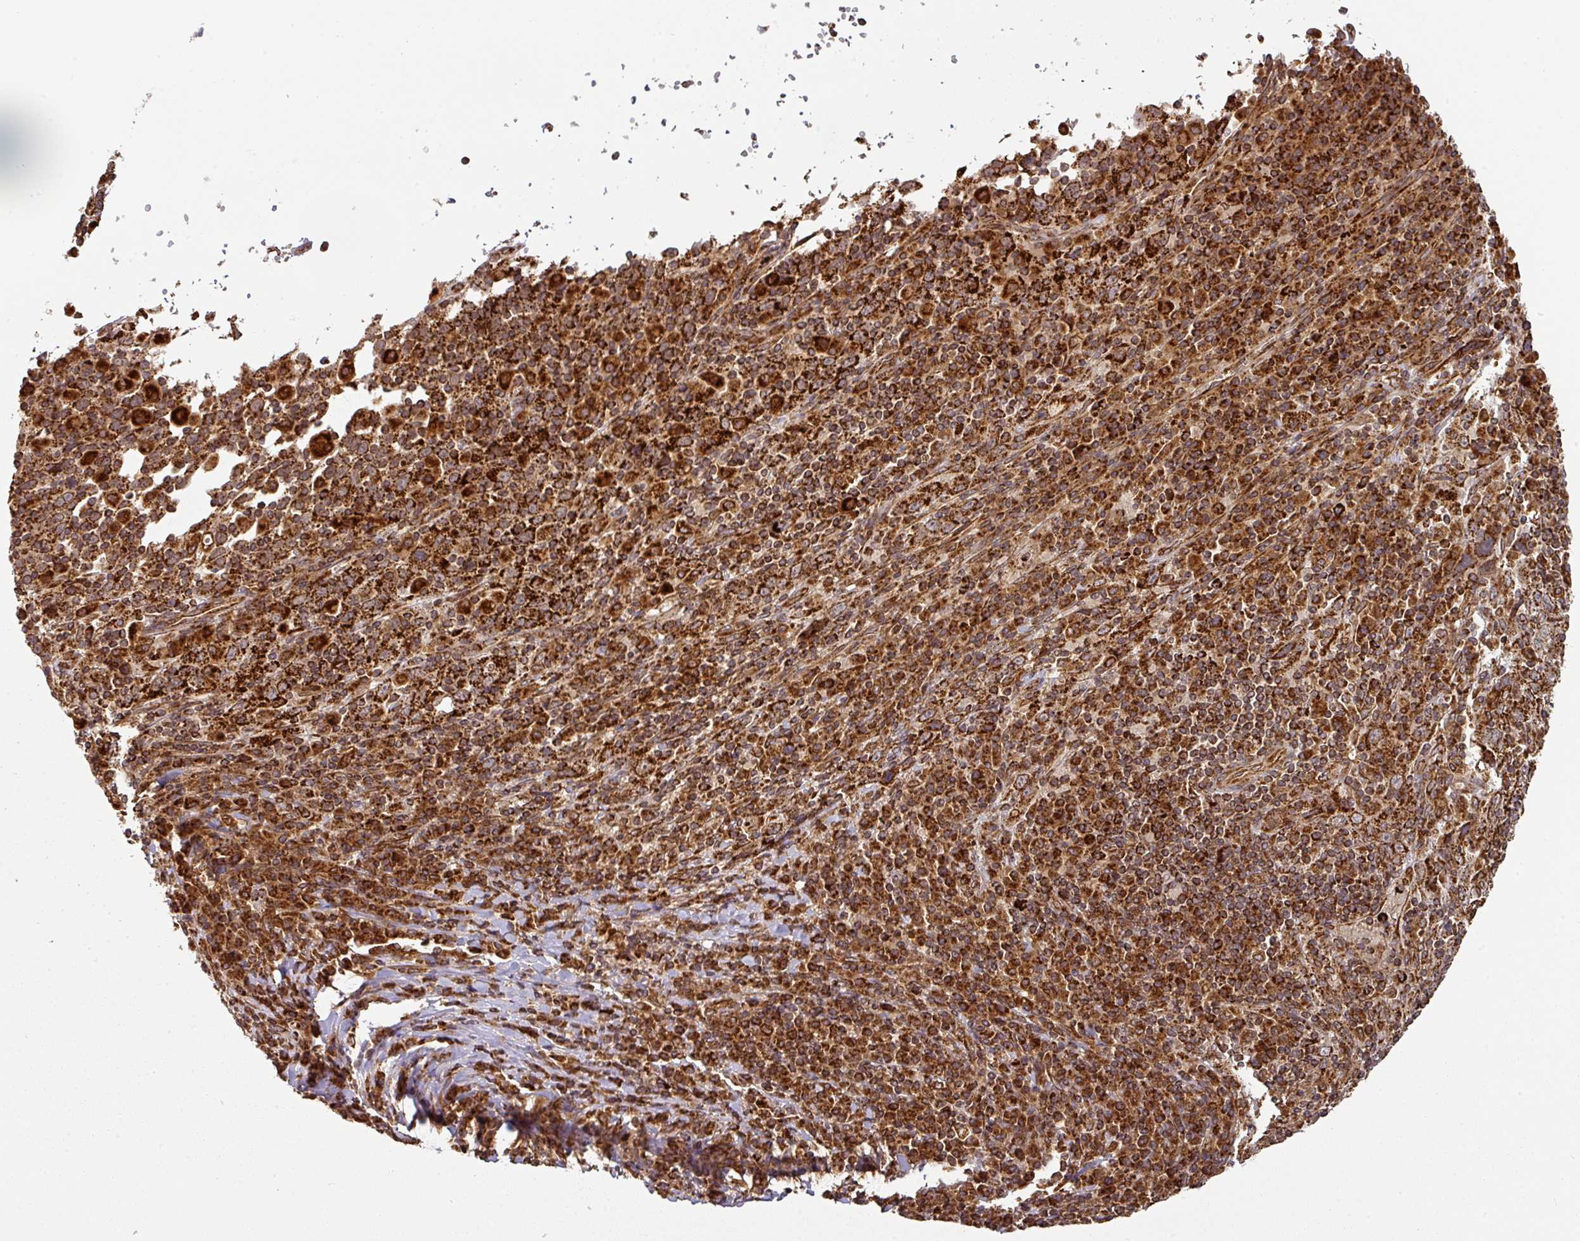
{"staining": {"intensity": "strong", "quantity": ">75%", "location": "cytoplasmic/membranous"}, "tissue": "cervical cancer", "cell_type": "Tumor cells", "image_type": "cancer", "snomed": [{"axis": "morphology", "description": "Squamous cell carcinoma, NOS"}, {"axis": "topography", "description": "Cervix"}], "caption": "Cervical cancer stained with immunohistochemistry reveals strong cytoplasmic/membranous positivity in about >75% of tumor cells.", "gene": "TRAP1", "patient": {"sex": "female", "age": 46}}